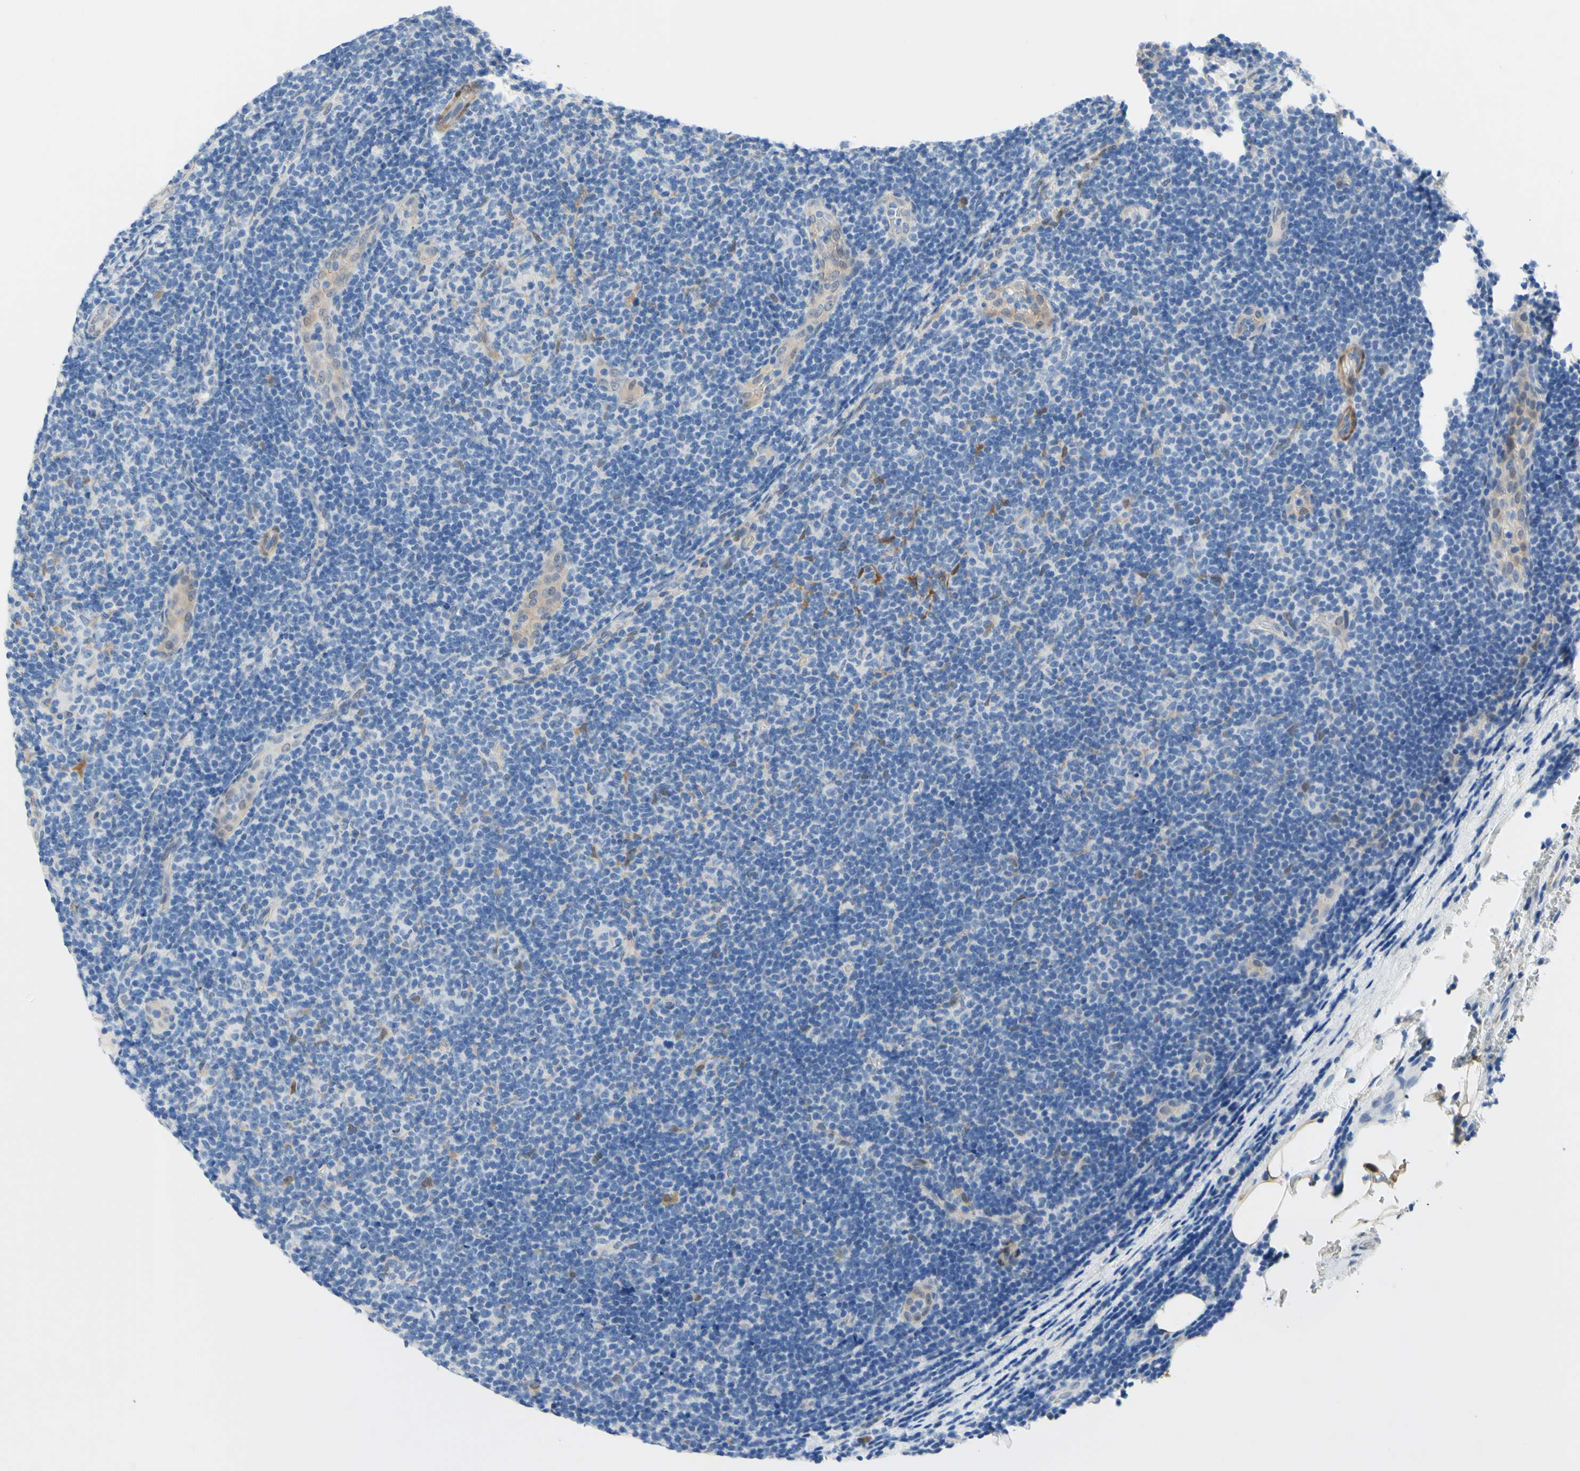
{"staining": {"intensity": "weak", "quantity": "25%-75%", "location": "cytoplasmic/membranous"}, "tissue": "lymphoma", "cell_type": "Tumor cells", "image_type": "cancer", "snomed": [{"axis": "morphology", "description": "Malignant lymphoma, non-Hodgkin's type, Low grade"}, {"axis": "topography", "description": "Lymph node"}], "caption": "Tumor cells reveal low levels of weak cytoplasmic/membranous positivity in approximately 25%-75% of cells in human low-grade malignant lymphoma, non-Hodgkin's type.", "gene": "NOL3", "patient": {"sex": "male", "age": 83}}